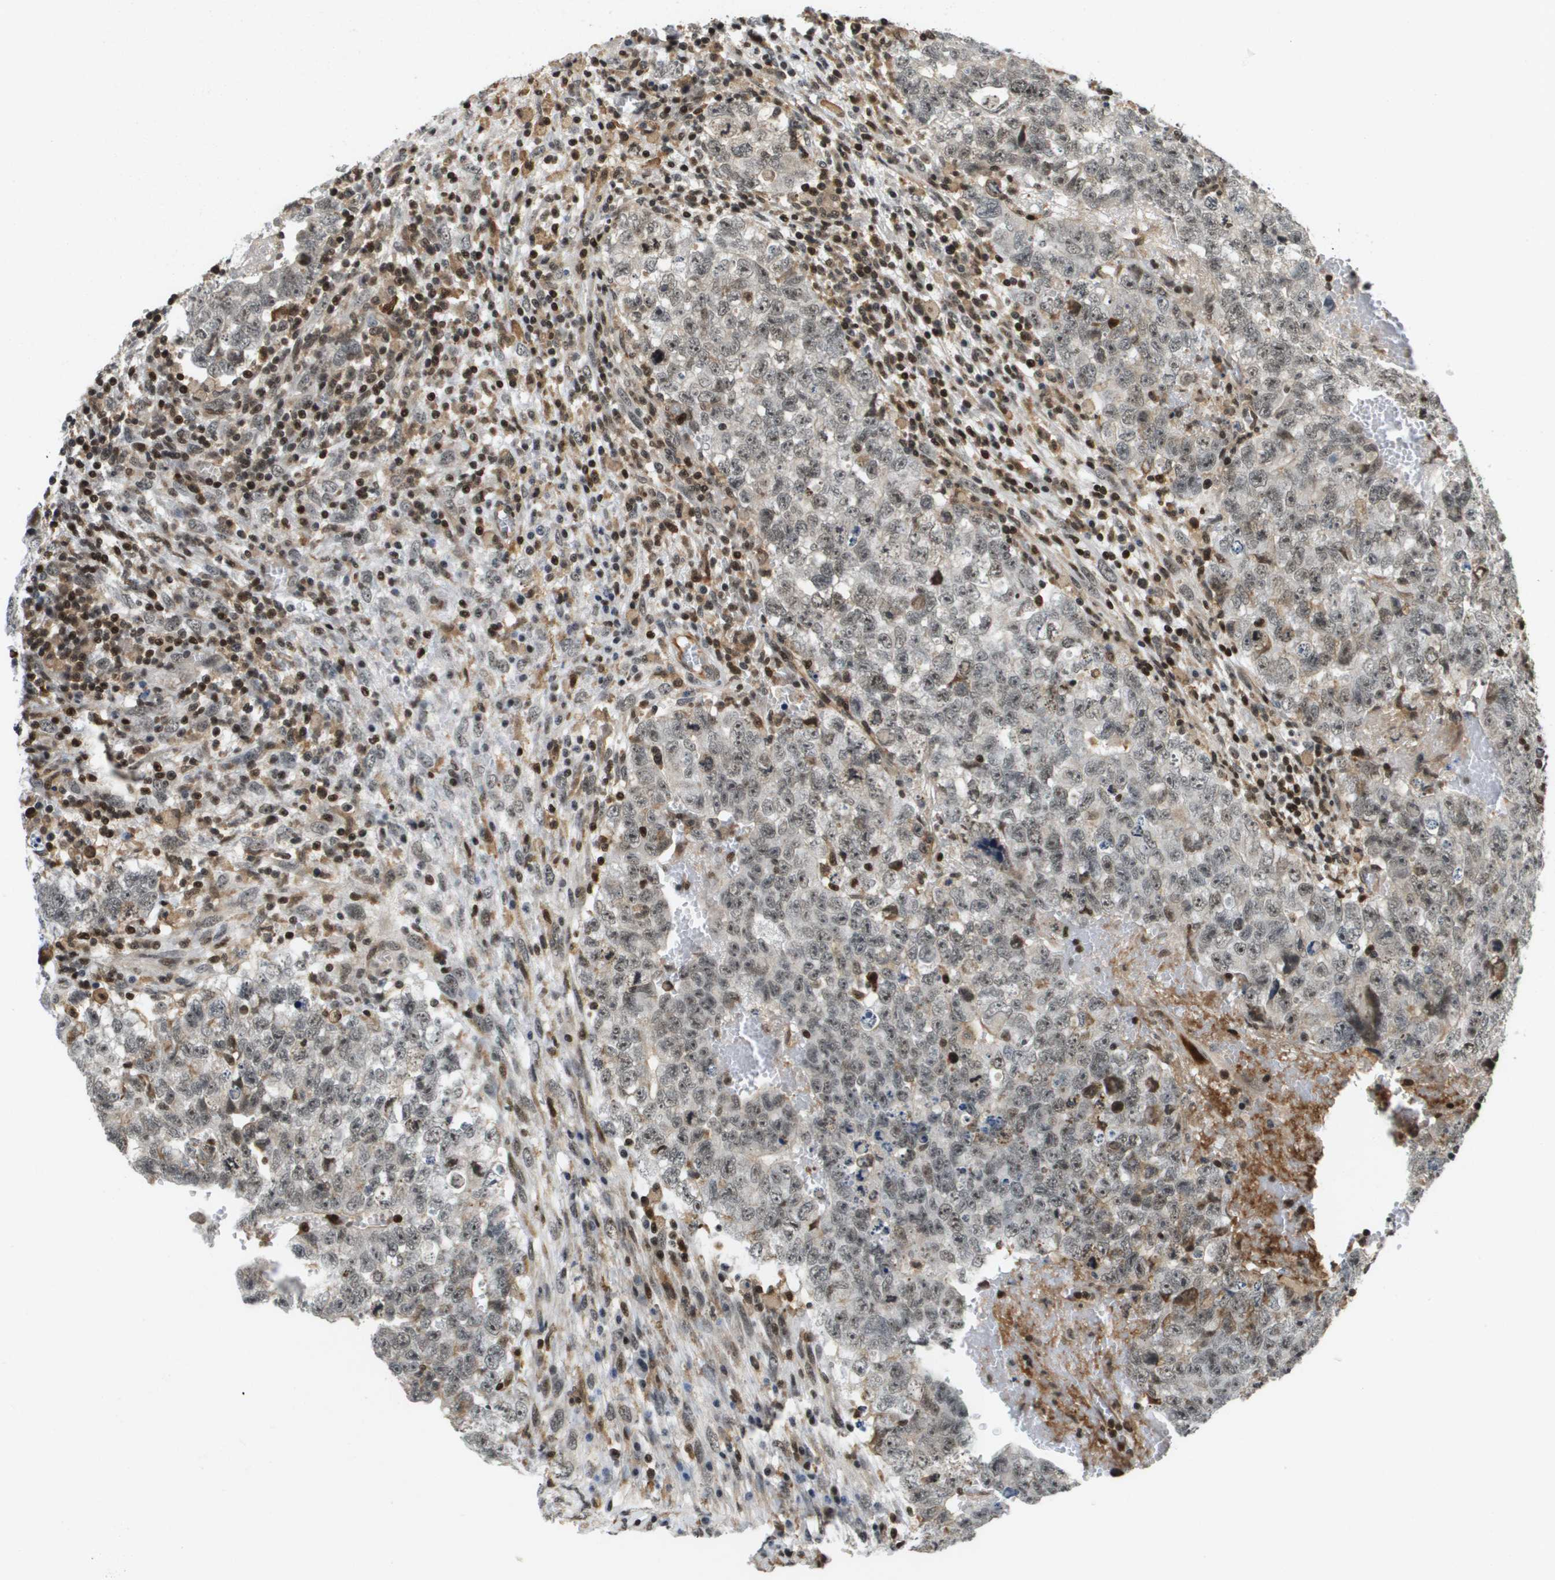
{"staining": {"intensity": "weak", "quantity": "25%-75%", "location": "nuclear"}, "tissue": "testis cancer", "cell_type": "Tumor cells", "image_type": "cancer", "snomed": [{"axis": "morphology", "description": "Seminoma, NOS"}, {"axis": "morphology", "description": "Carcinoma, Embryonal, NOS"}, {"axis": "topography", "description": "Testis"}], "caption": "Immunohistochemical staining of testis embryonal carcinoma exhibits weak nuclear protein positivity in approximately 25%-75% of tumor cells.", "gene": "EP400", "patient": {"sex": "male", "age": 38}}